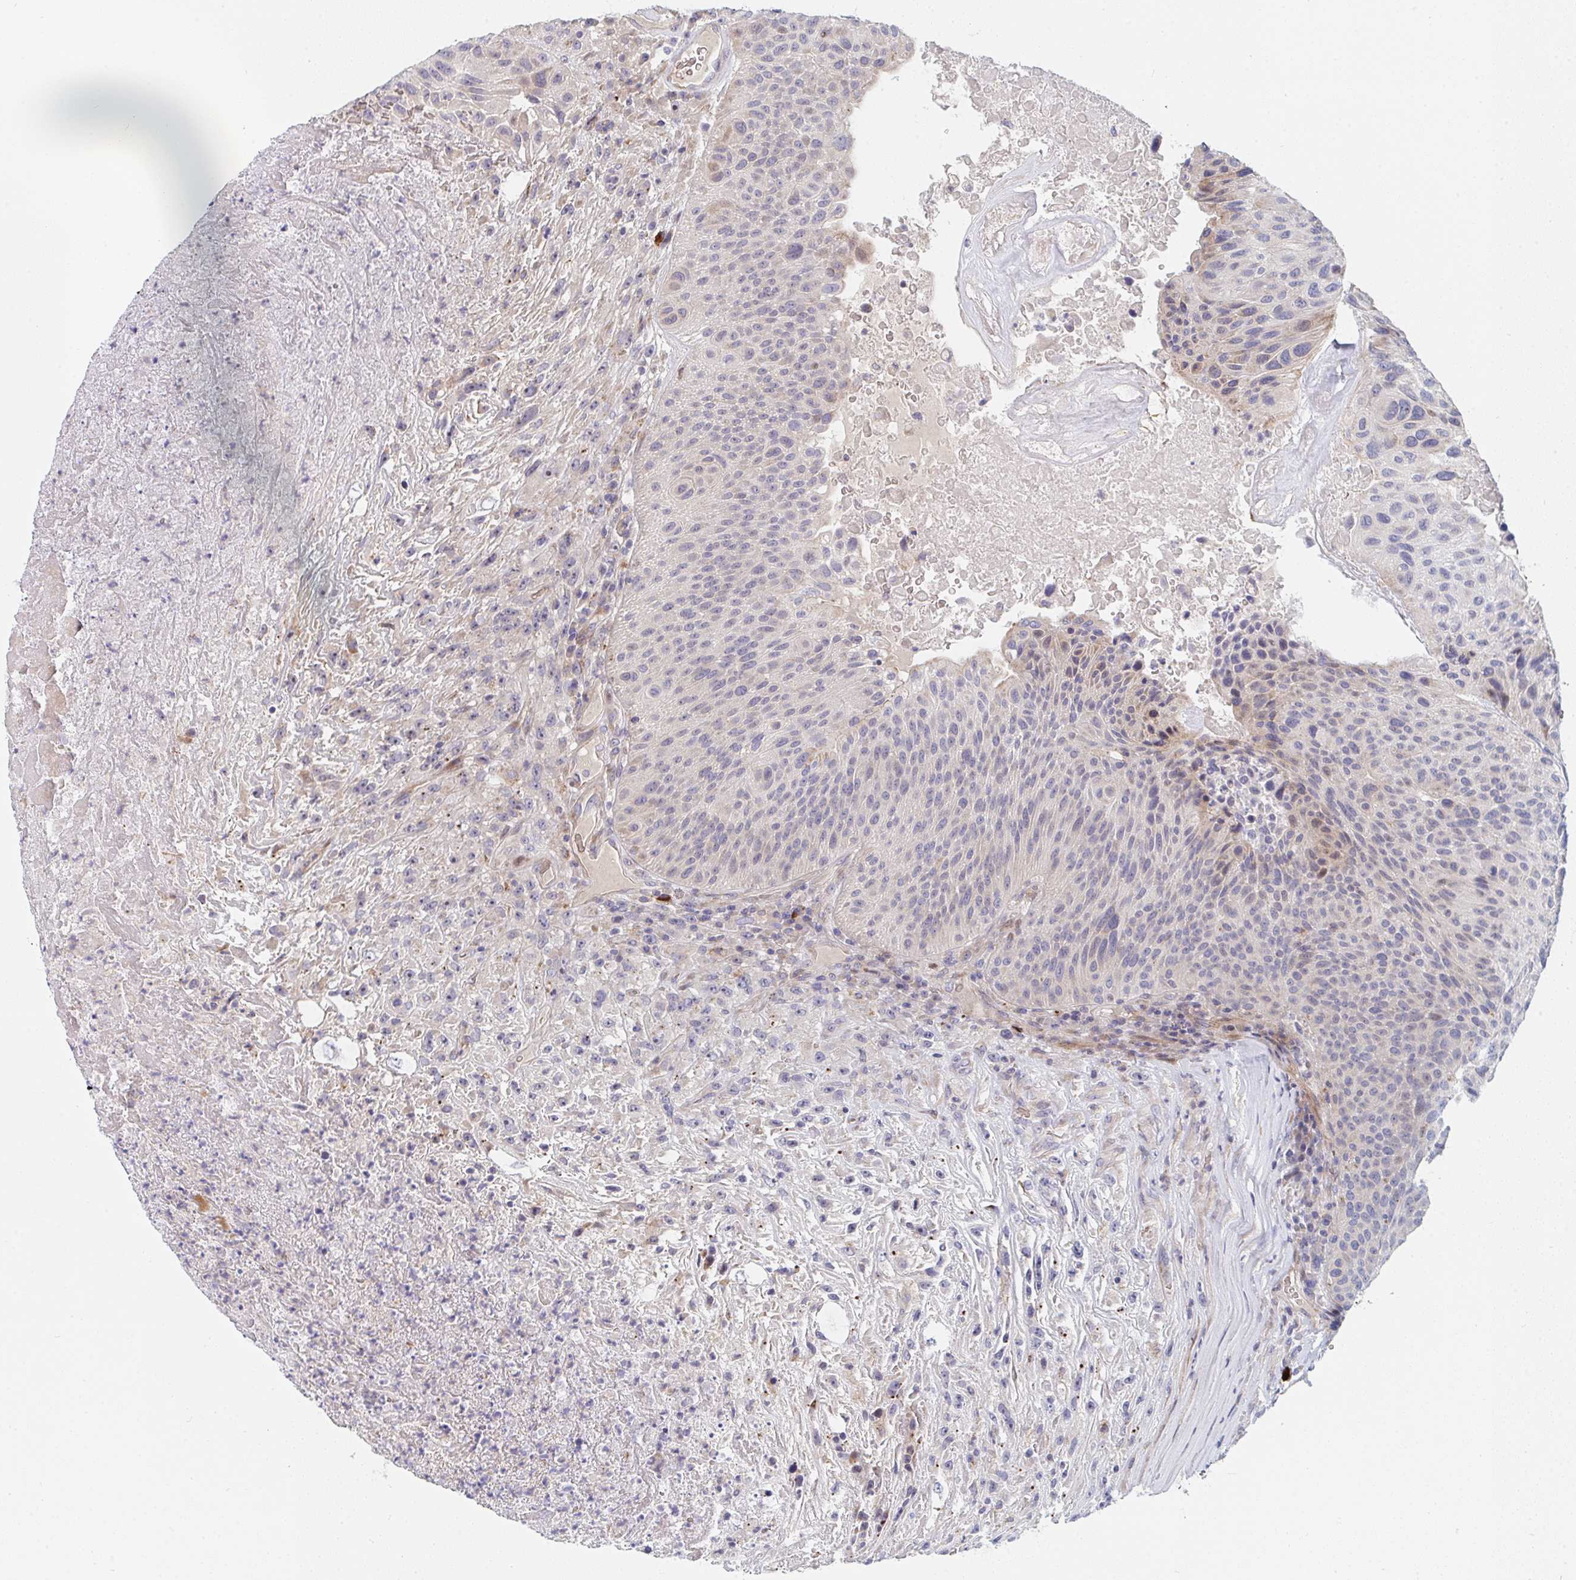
{"staining": {"intensity": "negative", "quantity": "none", "location": "none"}, "tissue": "urothelial cancer", "cell_type": "Tumor cells", "image_type": "cancer", "snomed": [{"axis": "morphology", "description": "Urothelial carcinoma, High grade"}, {"axis": "topography", "description": "Urinary bladder"}], "caption": "Tumor cells are negative for protein expression in human urothelial carcinoma (high-grade). Brightfield microscopy of immunohistochemistry stained with DAB (brown) and hematoxylin (blue), captured at high magnification.", "gene": "TNFSF4", "patient": {"sex": "male", "age": 66}}